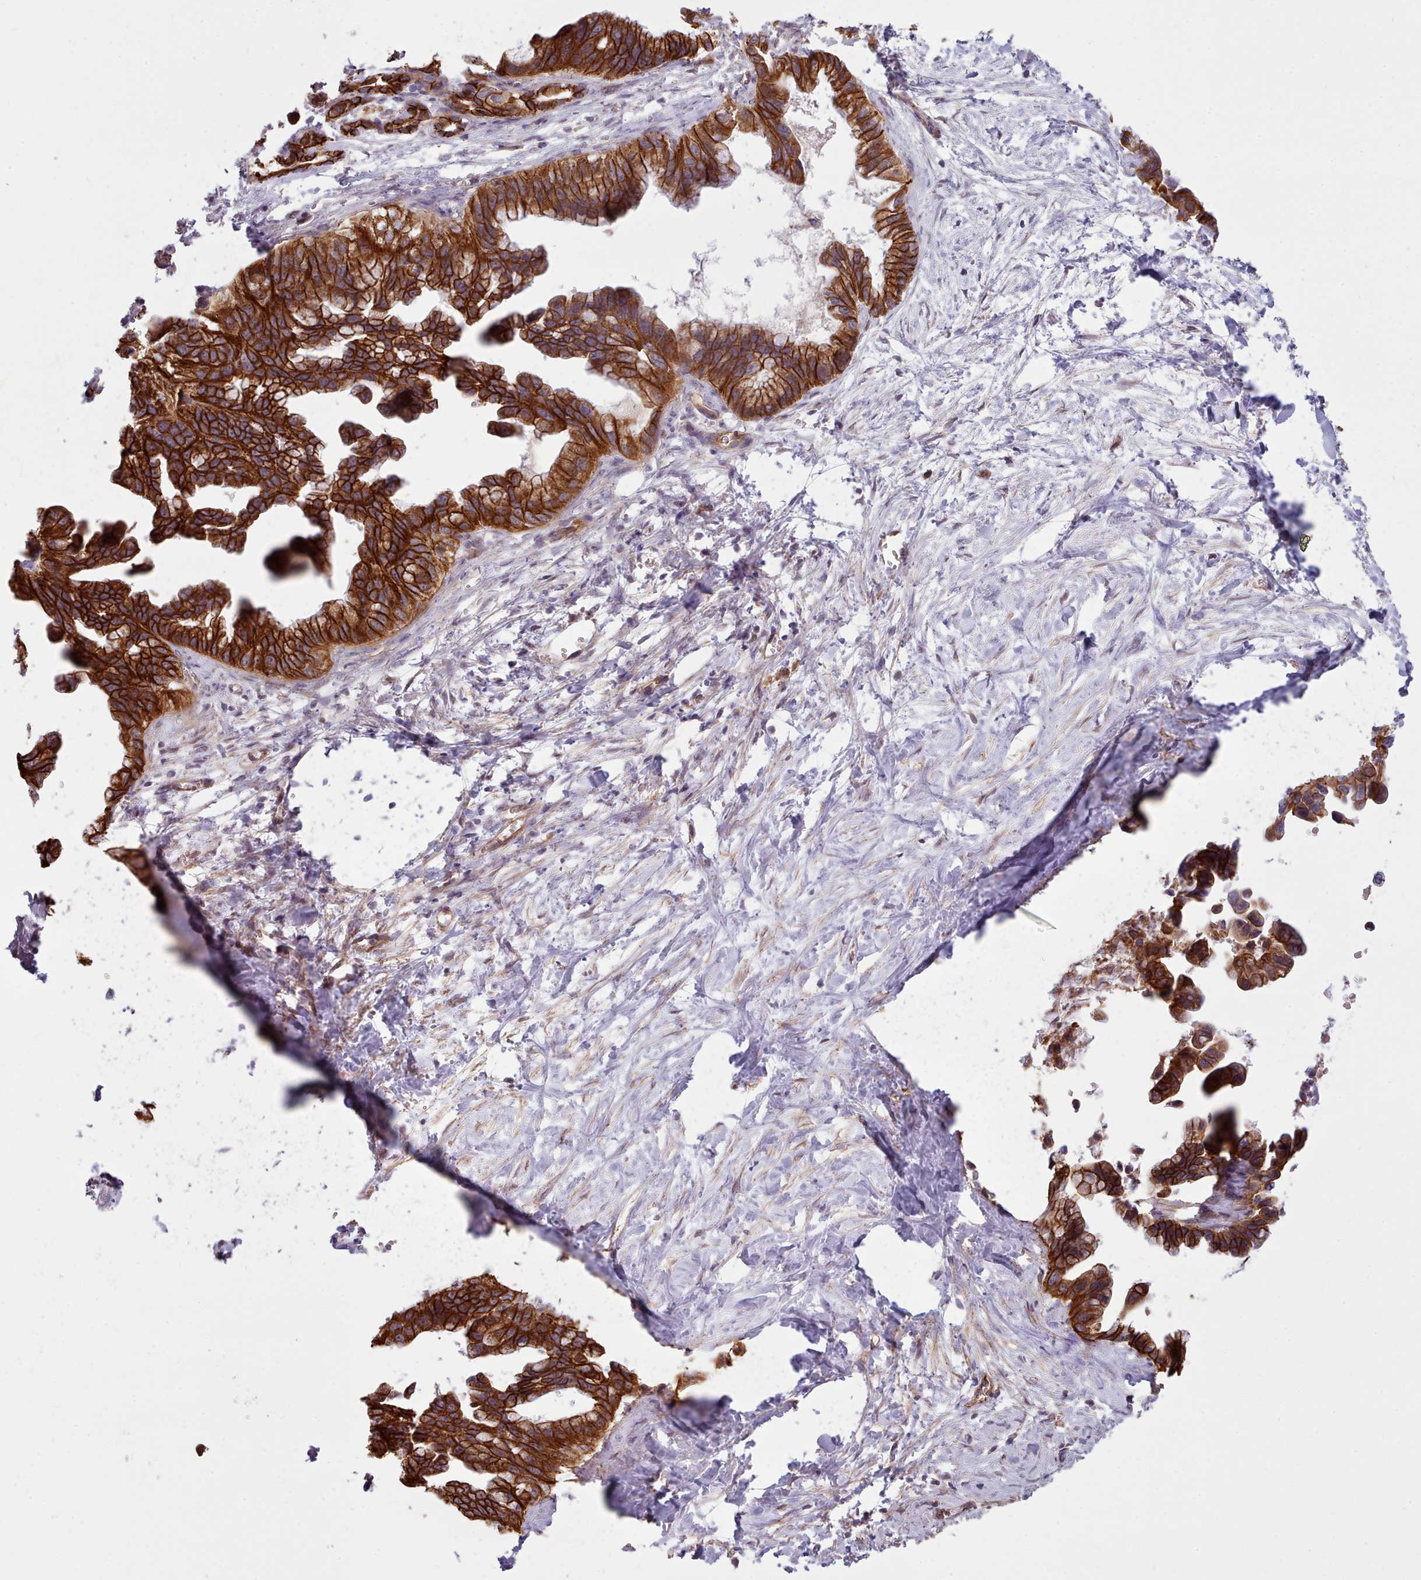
{"staining": {"intensity": "strong", "quantity": ">75%", "location": "cytoplasmic/membranous"}, "tissue": "pancreatic cancer", "cell_type": "Tumor cells", "image_type": "cancer", "snomed": [{"axis": "morphology", "description": "Adenocarcinoma, NOS"}, {"axis": "topography", "description": "Pancreas"}], "caption": "This is an image of immunohistochemistry (IHC) staining of pancreatic cancer (adenocarcinoma), which shows strong positivity in the cytoplasmic/membranous of tumor cells.", "gene": "MRPL46", "patient": {"sex": "male", "age": 61}}